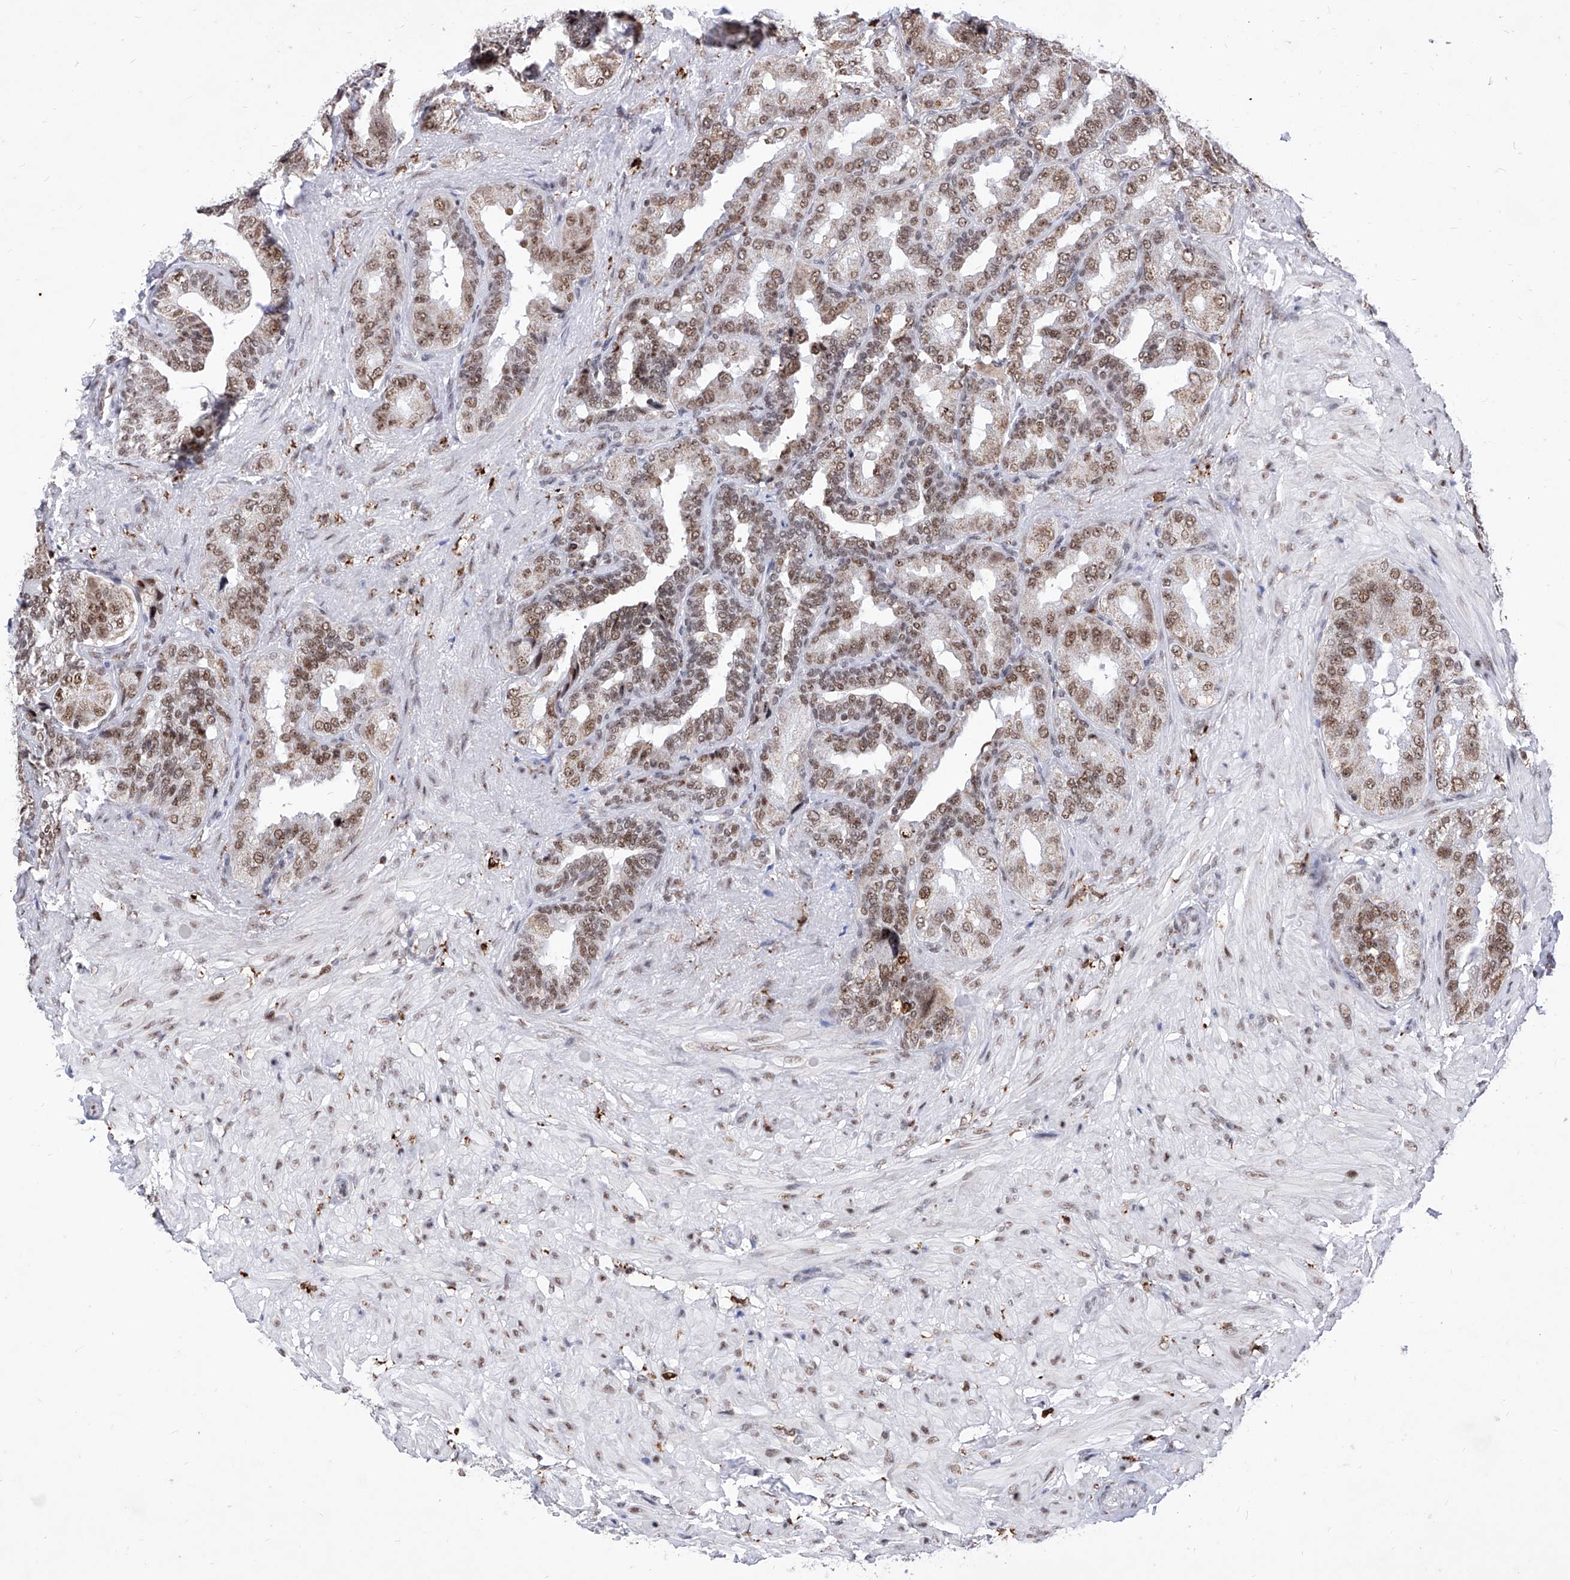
{"staining": {"intensity": "moderate", "quantity": ">75%", "location": "nuclear"}, "tissue": "seminal vesicle", "cell_type": "Glandular cells", "image_type": "normal", "snomed": [{"axis": "morphology", "description": "Normal tissue, NOS"}, {"axis": "topography", "description": "Seminal veicle"}, {"axis": "topography", "description": "Peripheral nerve tissue"}], "caption": "Approximately >75% of glandular cells in normal seminal vesicle reveal moderate nuclear protein staining as visualized by brown immunohistochemical staining.", "gene": "PHF5A", "patient": {"sex": "male", "age": 63}}